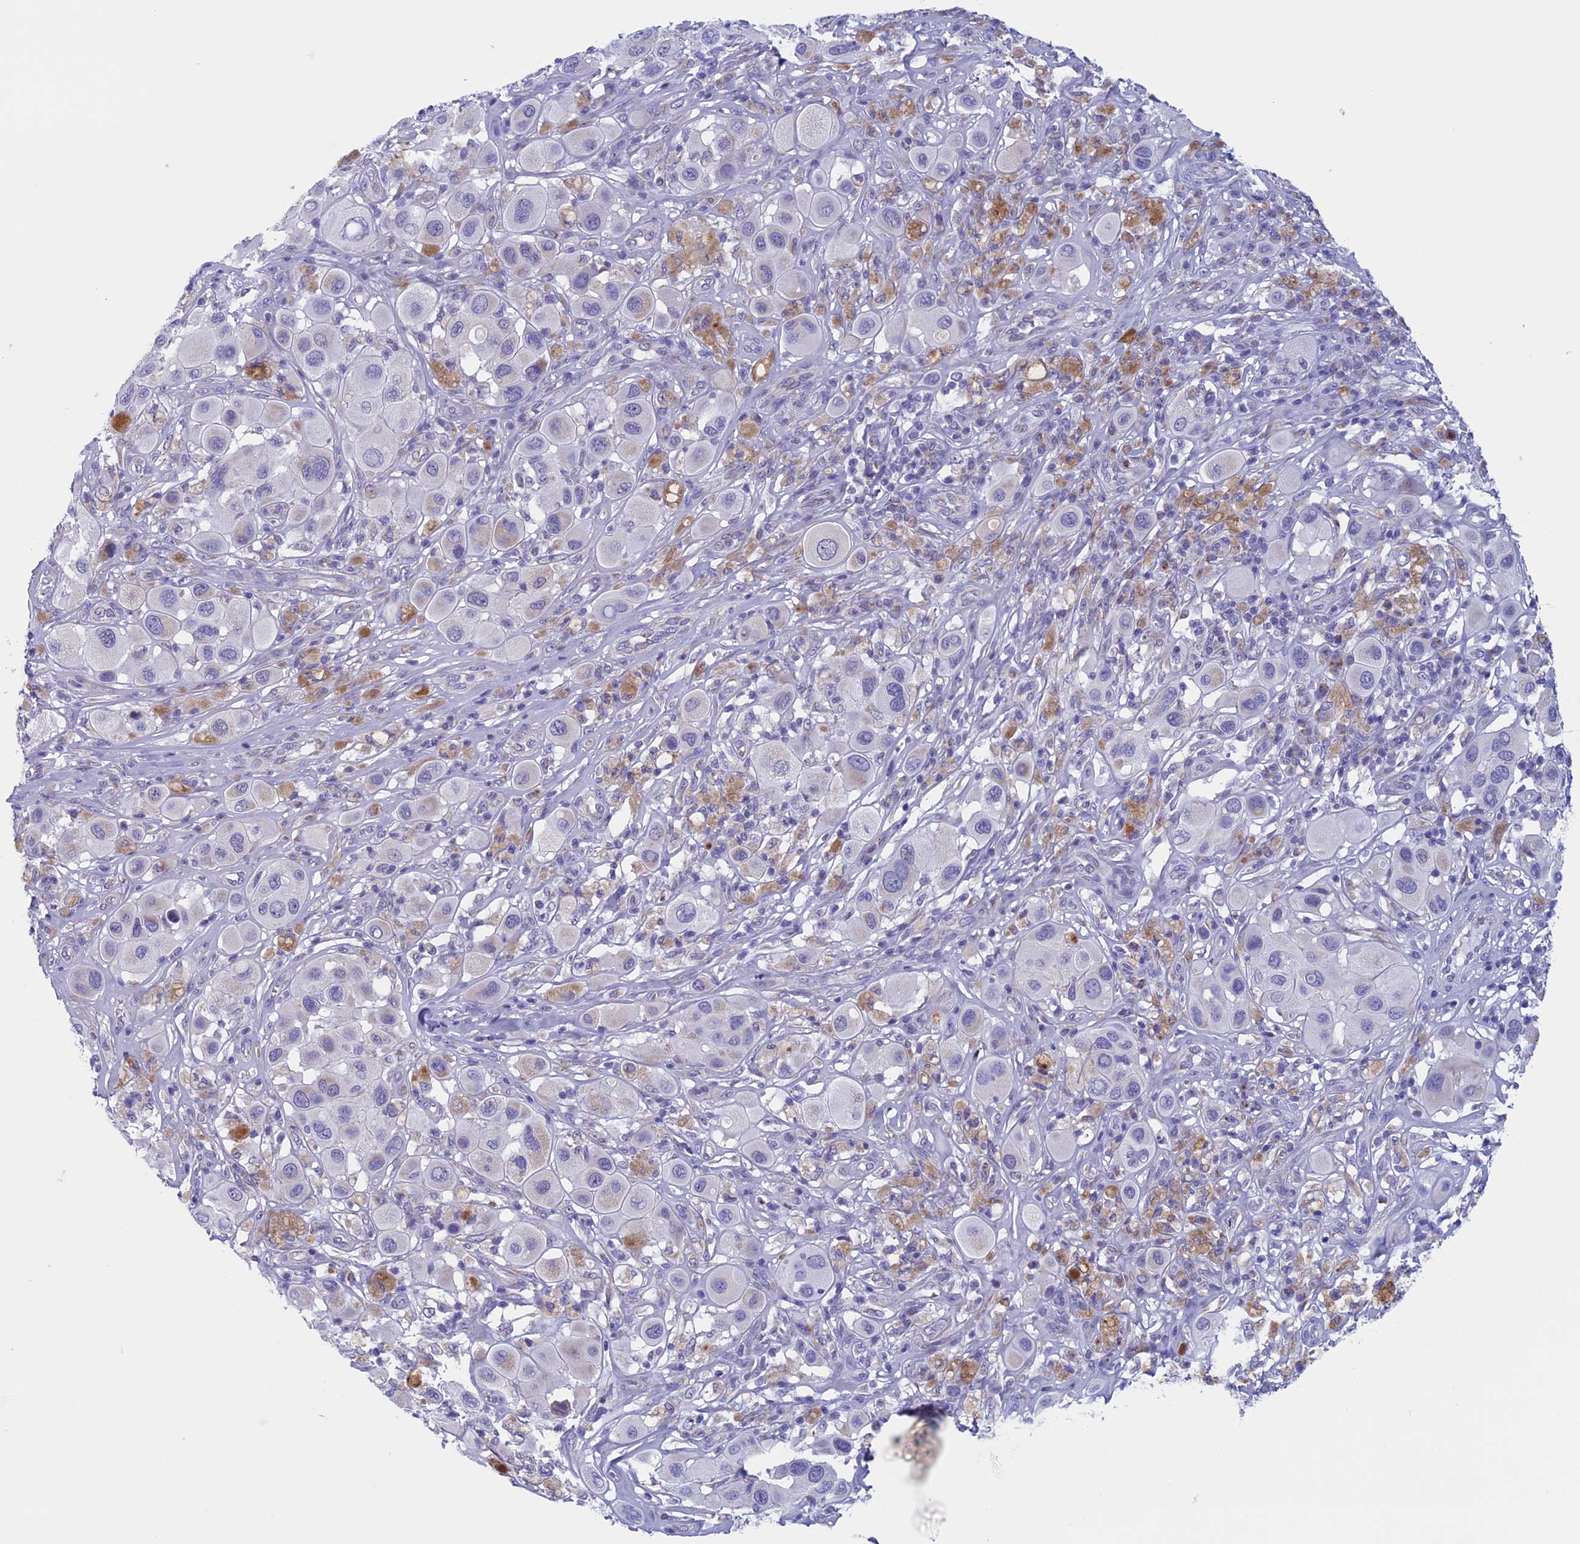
{"staining": {"intensity": "negative", "quantity": "none", "location": "none"}, "tissue": "melanoma", "cell_type": "Tumor cells", "image_type": "cancer", "snomed": [{"axis": "morphology", "description": "Malignant melanoma, Metastatic site"}, {"axis": "topography", "description": "Skin"}], "caption": "The photomicrograph demonstrates no staining of tumor cells in melanoma.", "gene": "NDUFB9", "patient": {"sex": "male", "age": 41}}